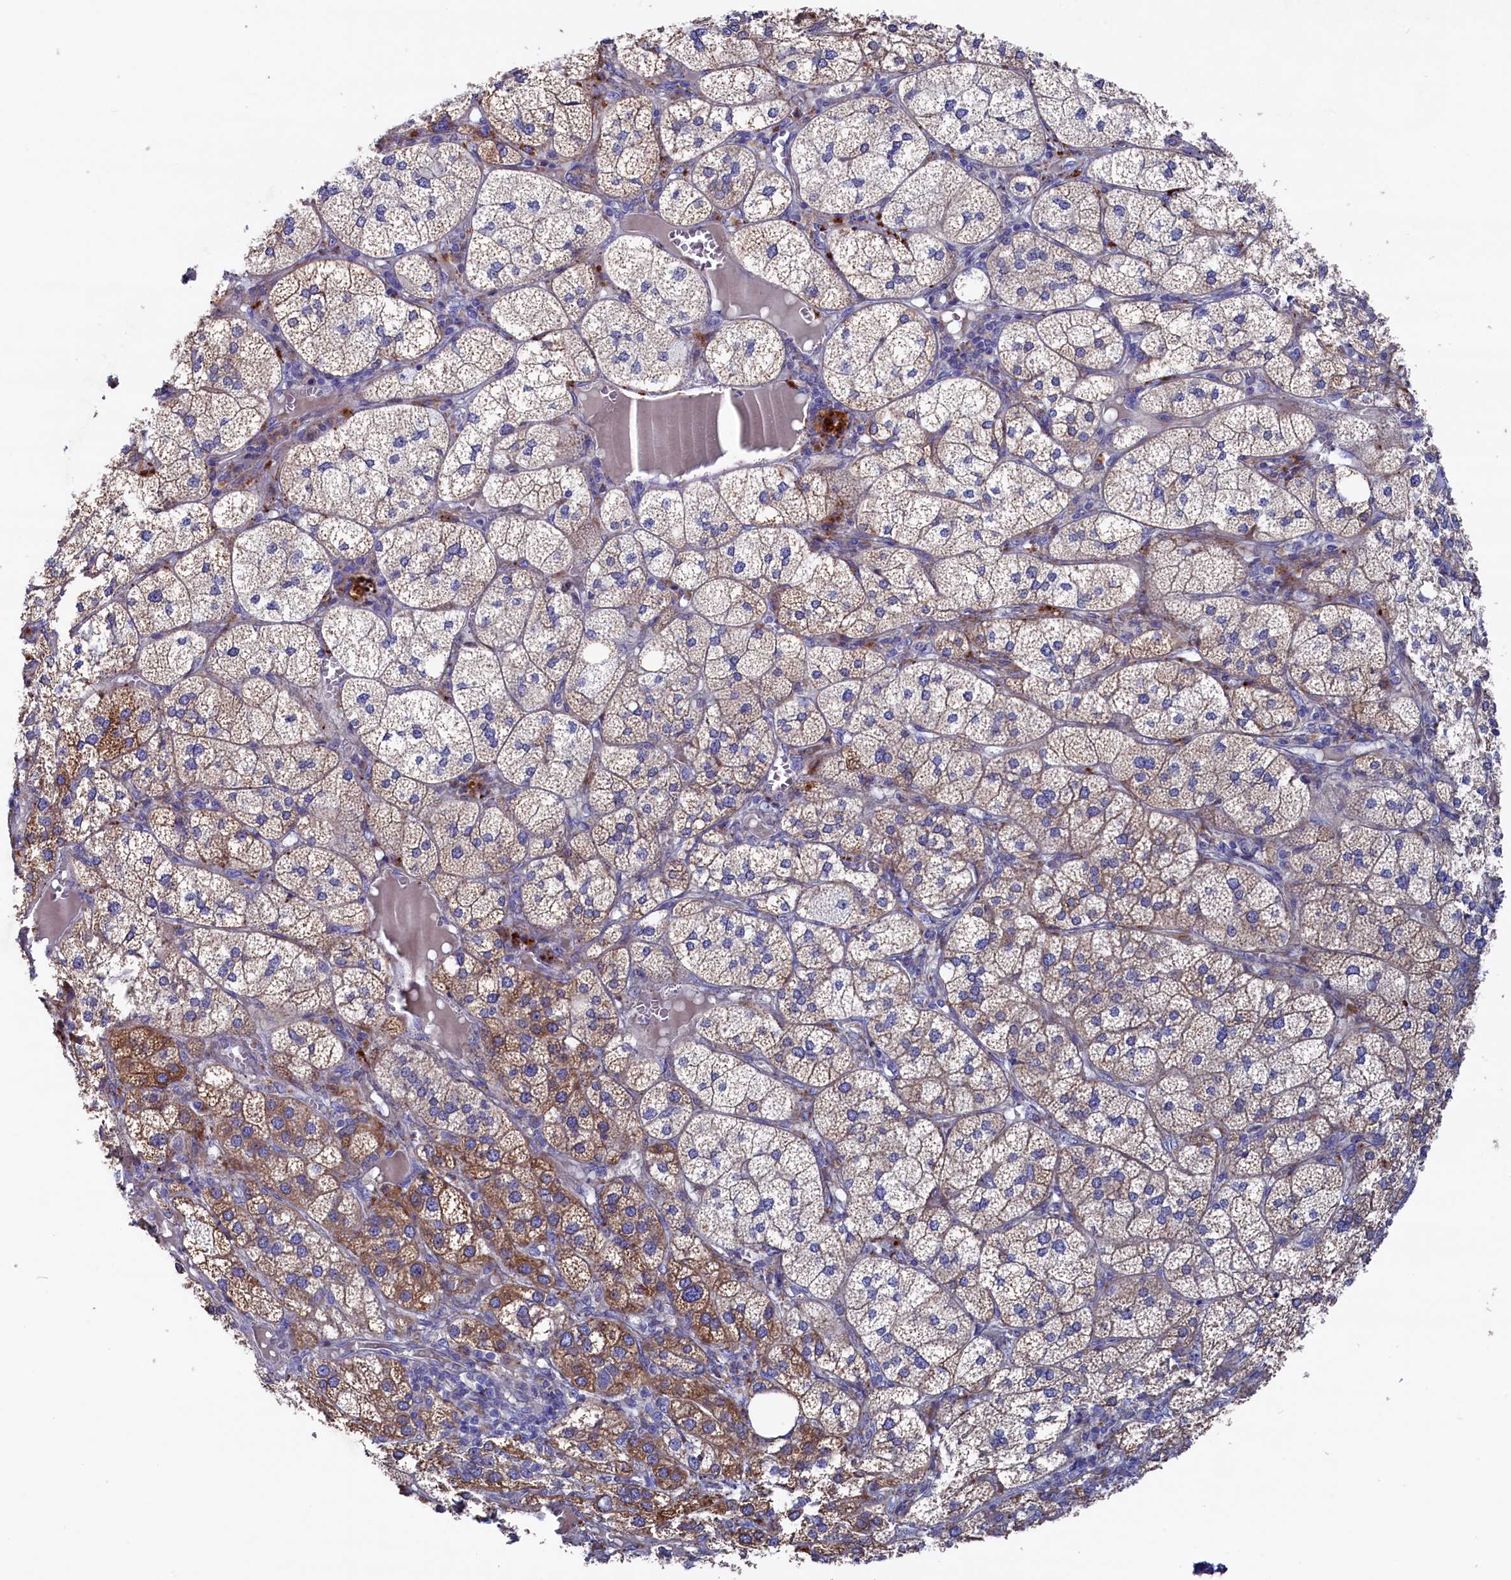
{"staining": {"intensity": "strong", "quantity": "25%-75%", "location": "cytoplasmic/membranous"}, "tissue": "adrenal gland", "cell_type": "Glandular cells", "image_type": "normal", "snomed": [{"axis": "morphology", "description": "Normal tissue, NOS"}, {"axis": "topography", "description": "Adrenal gland"}], "caption": "This is an image of IHC staining of normal adrenal gland, which shows strong expression in the cytoplasmic/membranous of glandular cells.", "gene": "NUDT7", "patient": {"sex": "female", "age": 61}}